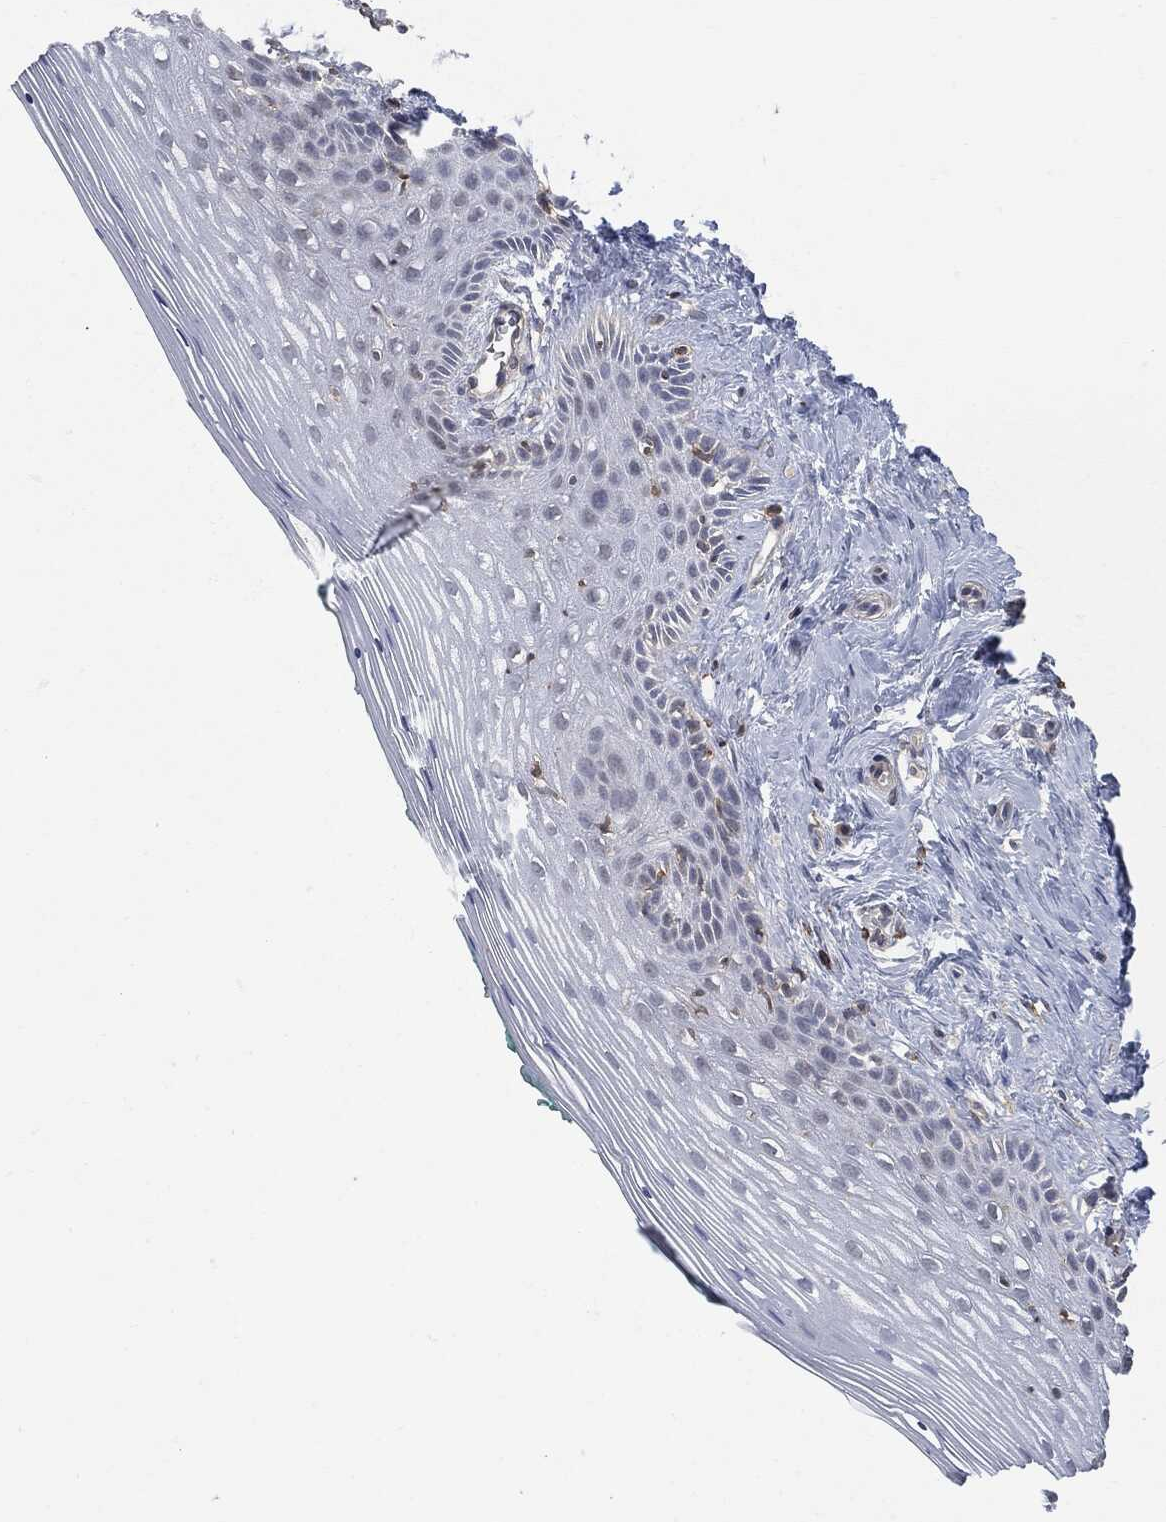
{"staining": {"intensity": "negative", "quantity": "none", "location": "none"}, "tissue": "vagina", "cell_type": "Squamous epithelial cells", "image_type": "normal", "snomed": [{"axis": "morphology", "description": "Normal tissue, NOS"}, {"axis": "topography", "description": "Vagina"}], "caption": "A high-resolution photomicrograph shows immunohistochemistry staining of normal vagina, which exhibits no significant positivity in squamous epithelial cells.", "gene": "PSMB10", "patient": {"sex": "female", "age": 45}}